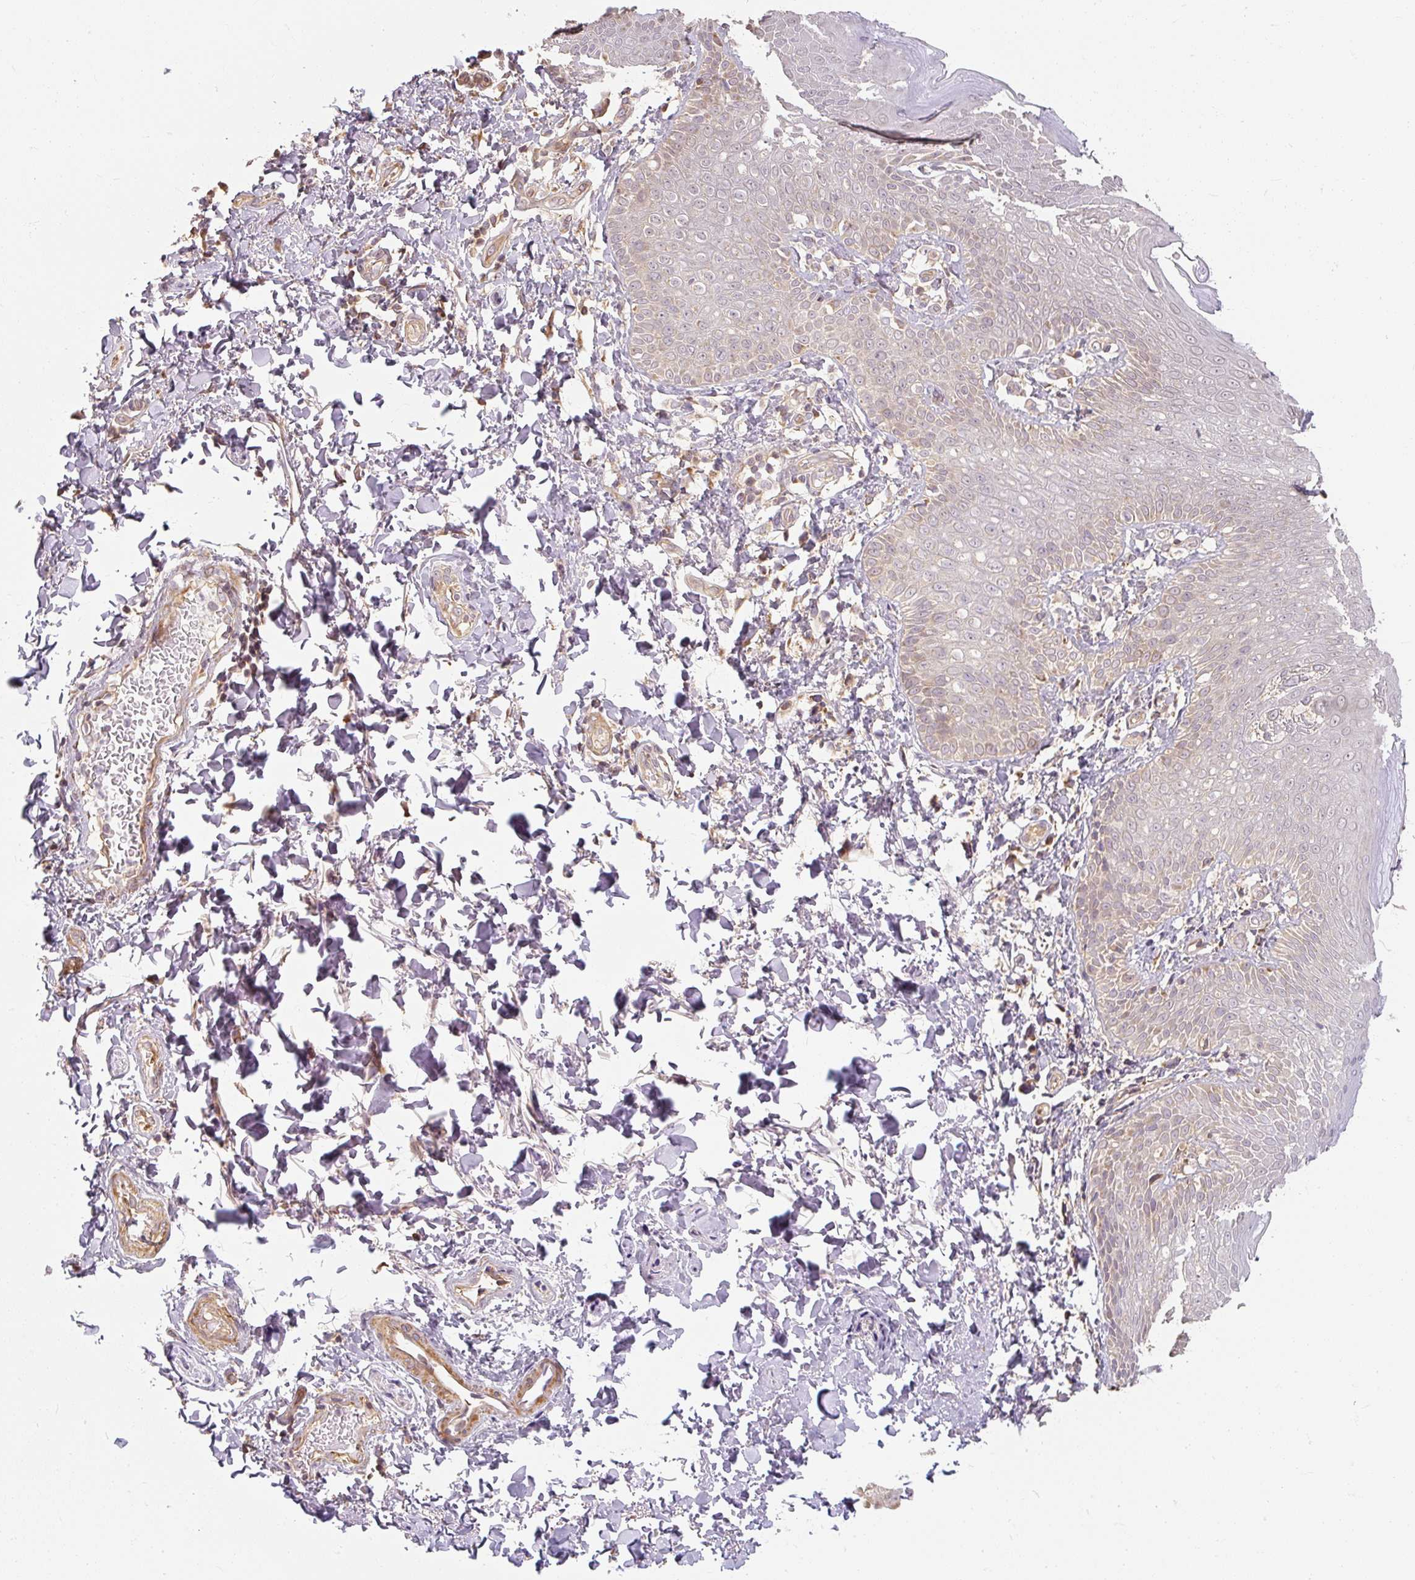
{"staining": {"intensity": "weak", "quantity": "<25%", "location": "cytoplasmic/membranous"}, "tissue": "skin", "cell_type": "Epidermal cells", "image_type": "normal", "snomed": [{"axis": "morphology", "description": "Normal tissue, NOS"}, {"axis": "topography", "description": "Peripheral nerve tissue"}], "caption": "Immunohistochemistry (IHC) image of benign skin: human skin stained with DAB (3,3'-diaminobenzidine) demonstrates no significant protein expression in epidermal cells.", "gene": "RB1CC1", "patient": {"sex": "male", "age": 51}}